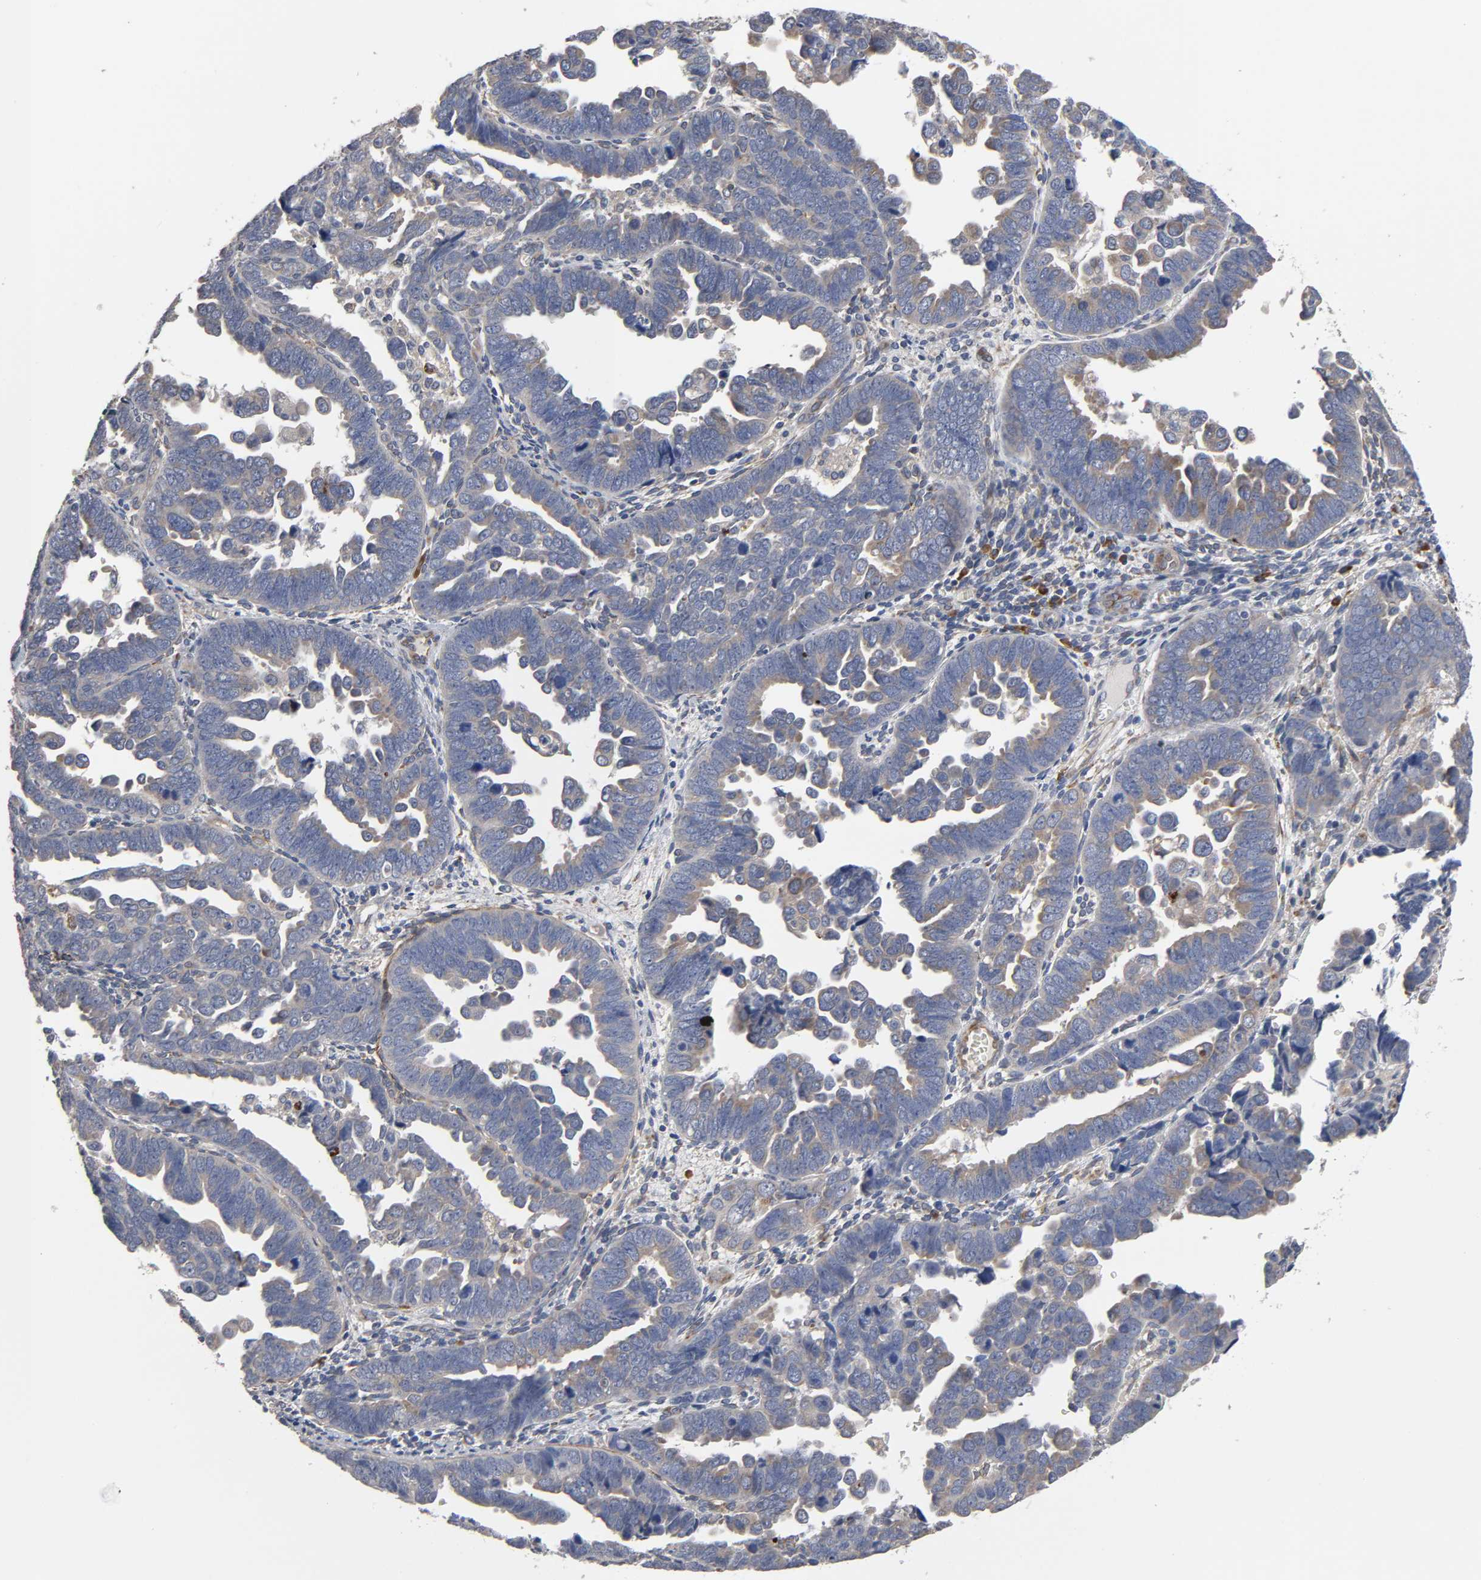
{"staining": {"intensity": "negative", "quantity": "none", "location": "none"}, "tissue": "endometrial cancer", "cell_type": "Tumor cells", "image_type": "cancer", "snomed": [{"axis": "morphology", "description": "Adenocarcinoma, NOS"}, {"axis": "topography", "description": "Endometrium"}], "caption": "This histopathology image is of endometrial cancer stained with immunohistochemistry to label a protein in brown with the nuclei are counter-stained blue. There is no expression in tumor cells.", "gene": "HDLBP", "patient": {"sex": "female", "age": 75}}